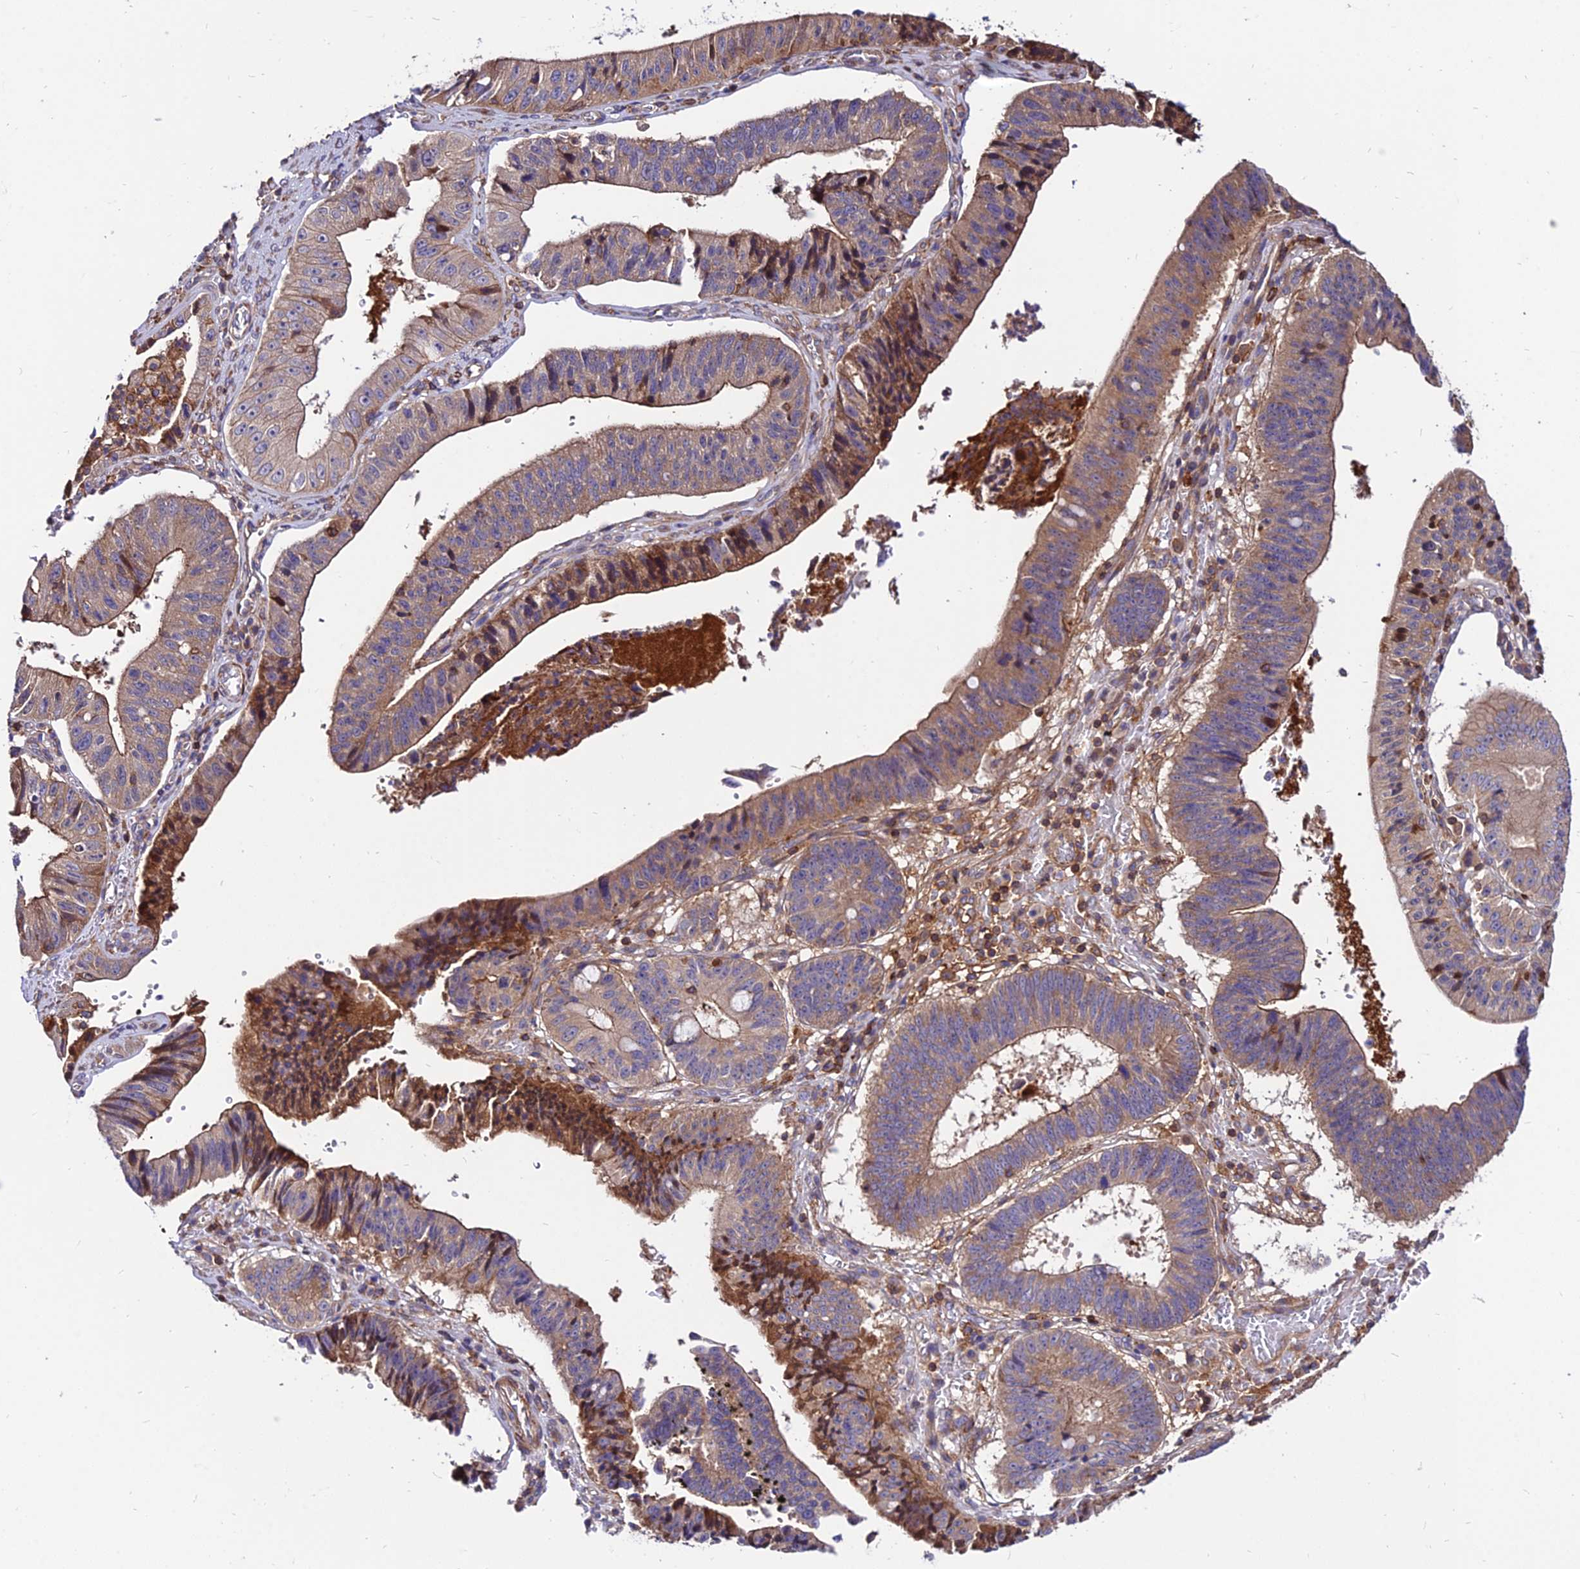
{"staining": {"intensity": "moderate", "quantity": "25%-75%", "location": "cytoplasmic/membranous"}, "tissue": "stomach cancer", "cell_type": "Tumor cells", "image_type": "cancer", "snomed": [{"axis": "morphology", "description": "Adenocarcinoma, NOS"}, {"axis": "topography", "description": "Stomach"}], "caption": "Immunohistochemistry (IHC) histopathology image of stomach adenocarcinoma stained for a protein (brown), which exhibits medium levels of moderate cytoplasmic/membranous staining in about 25%-75% of tumor cells.", "gene": "PYM1", "patient": {"sex": "male", "age": 59}}